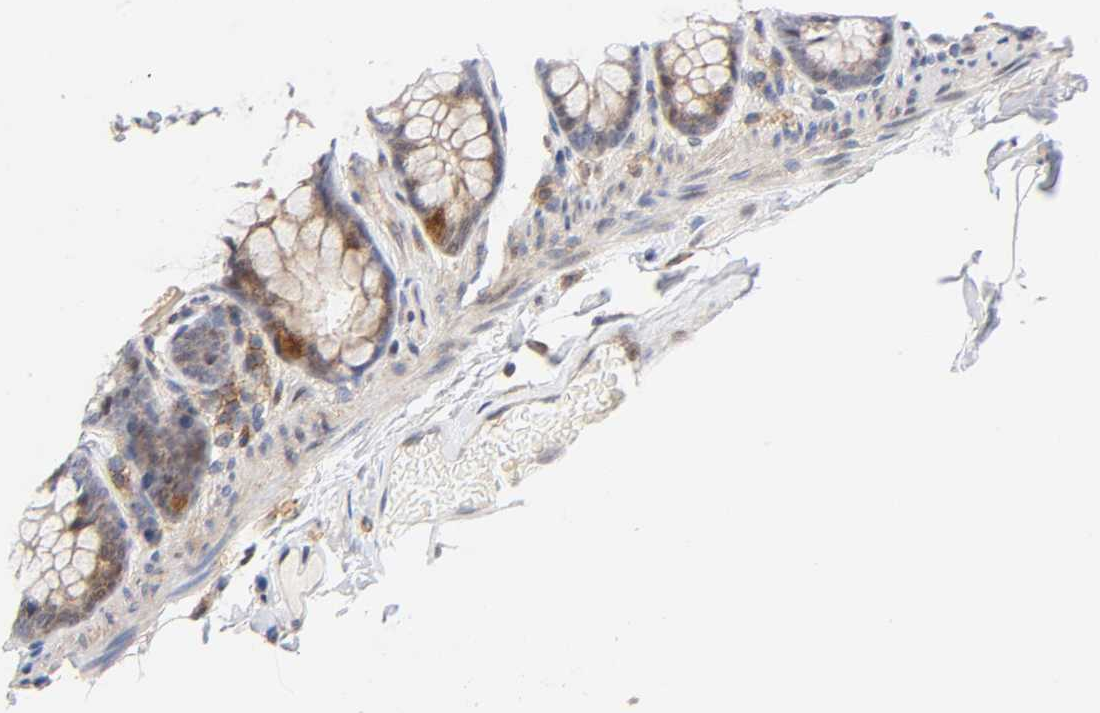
{"staining": {"intensity": "weak", "quantity": "25%-75%", "location": "cytoplasmic/membranous"}, "tissue": "colon", "cell_type": "Endothelial cells", "image_type": "normal", "snomed": [{"axis": "morphology", "description": "Normal tissue, NOS"}, {"axis": "topography", "description": "Colon"}], "caption": "Immunohistochemistry (DAB (3,3'-diaminobenzidine)) staining of normal colon reveals weak cytoplasmic/membranous protein expression in about 25%-75% of endothelial cells.", "gene": "ANXA7", "patient": {"sex": "female", "age": 61}}